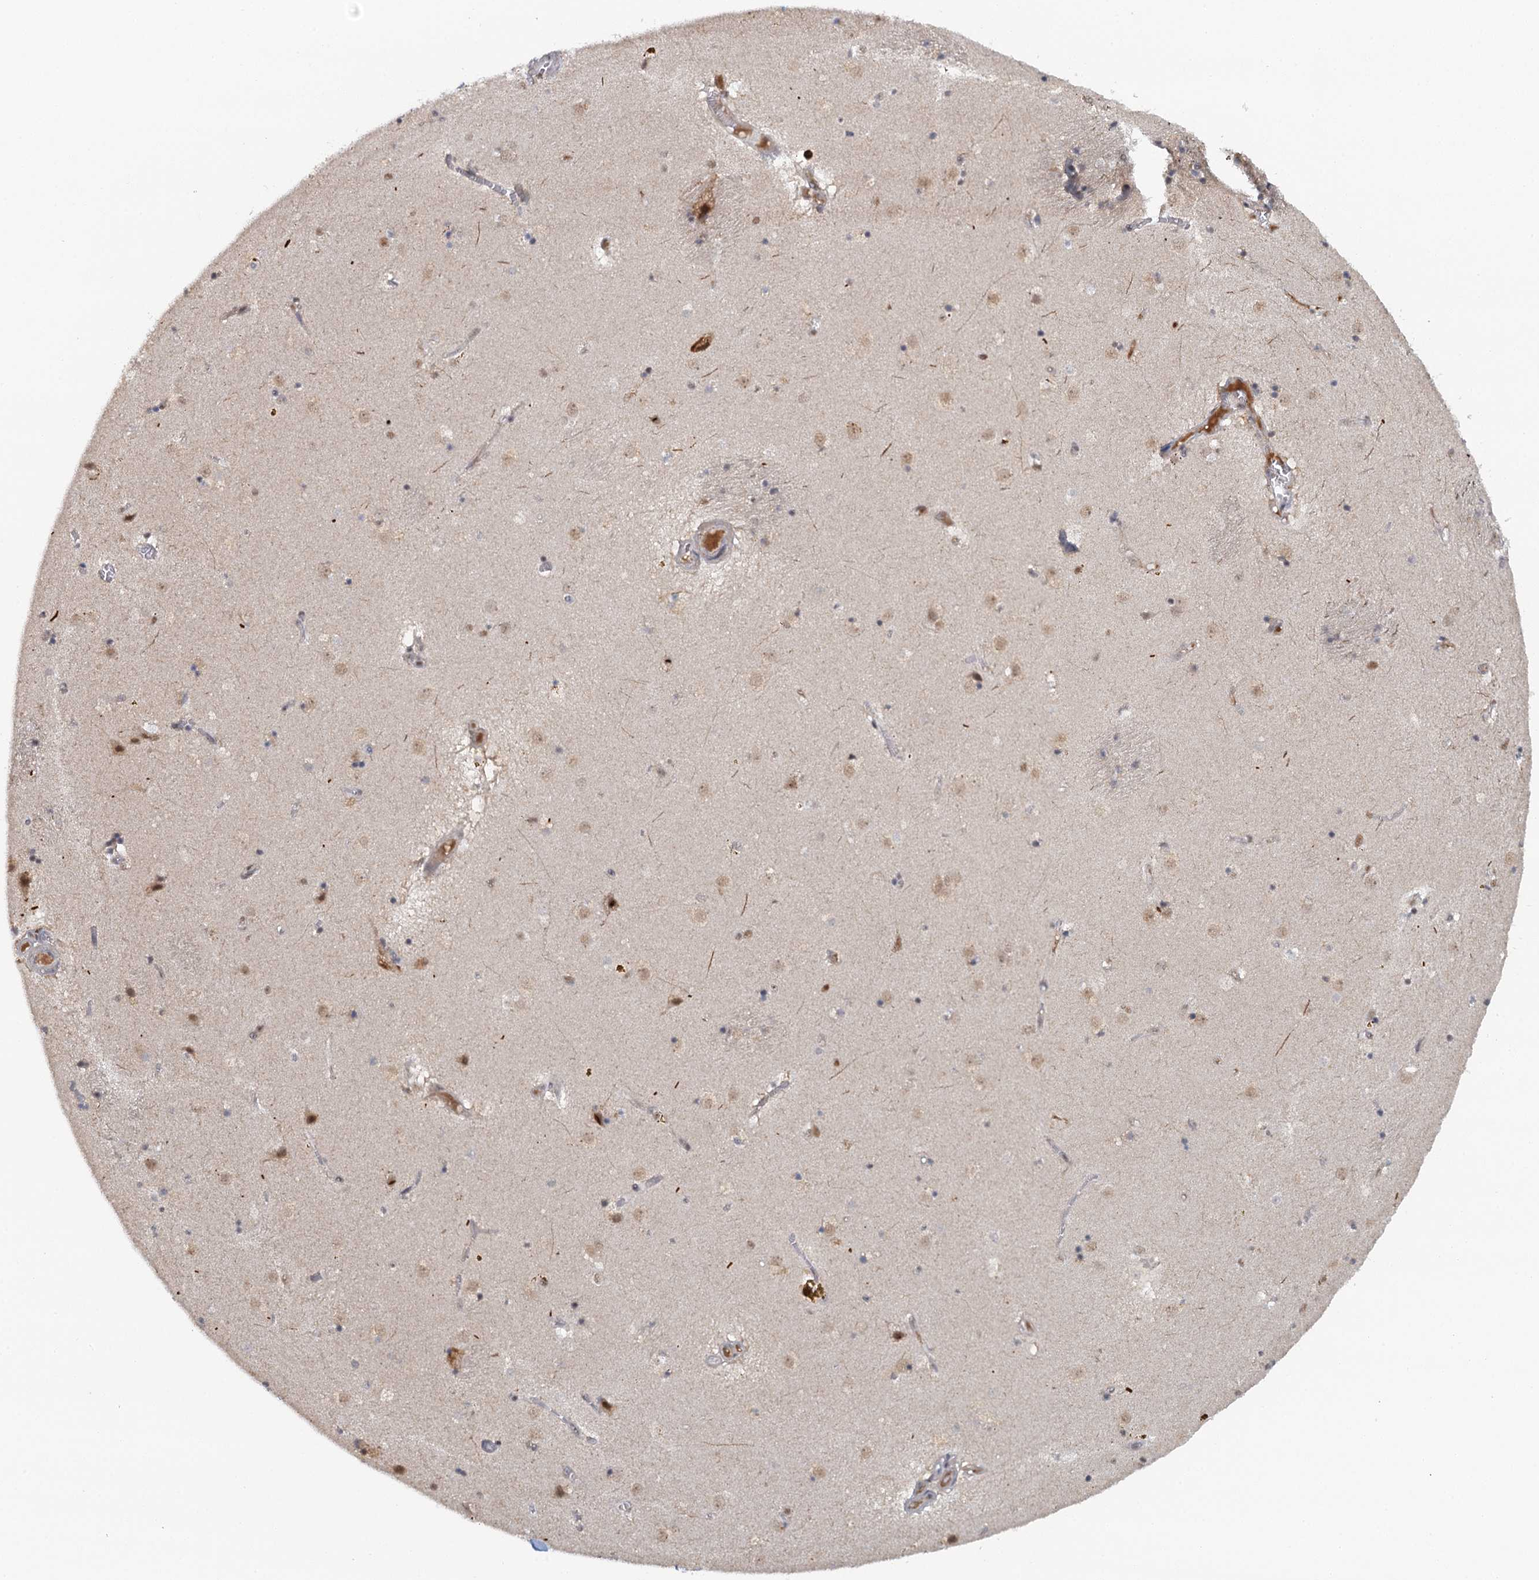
{"staining": {"intensity": "weak", "quantity": "<25%", "location": "cytoplasmic/membranous"}, "tissue": "caudate", "cell_type": "Glial cells", "image_type": "normal", "snomed": [{"axis": "morphology", "description": "Normal tissue, NOS"}, {"axis": "topography", "description": "Lateral ventricle wall"}], "caption": "A micrograph of caudate stained for a protein displays no brown staining in glial cells. The staining is performed using DAB brown chromogen with nuclei counter-stained in using hematoxylin.", "gene": "GPATCH11", "patient": {"sex": "male", "age": 70}}